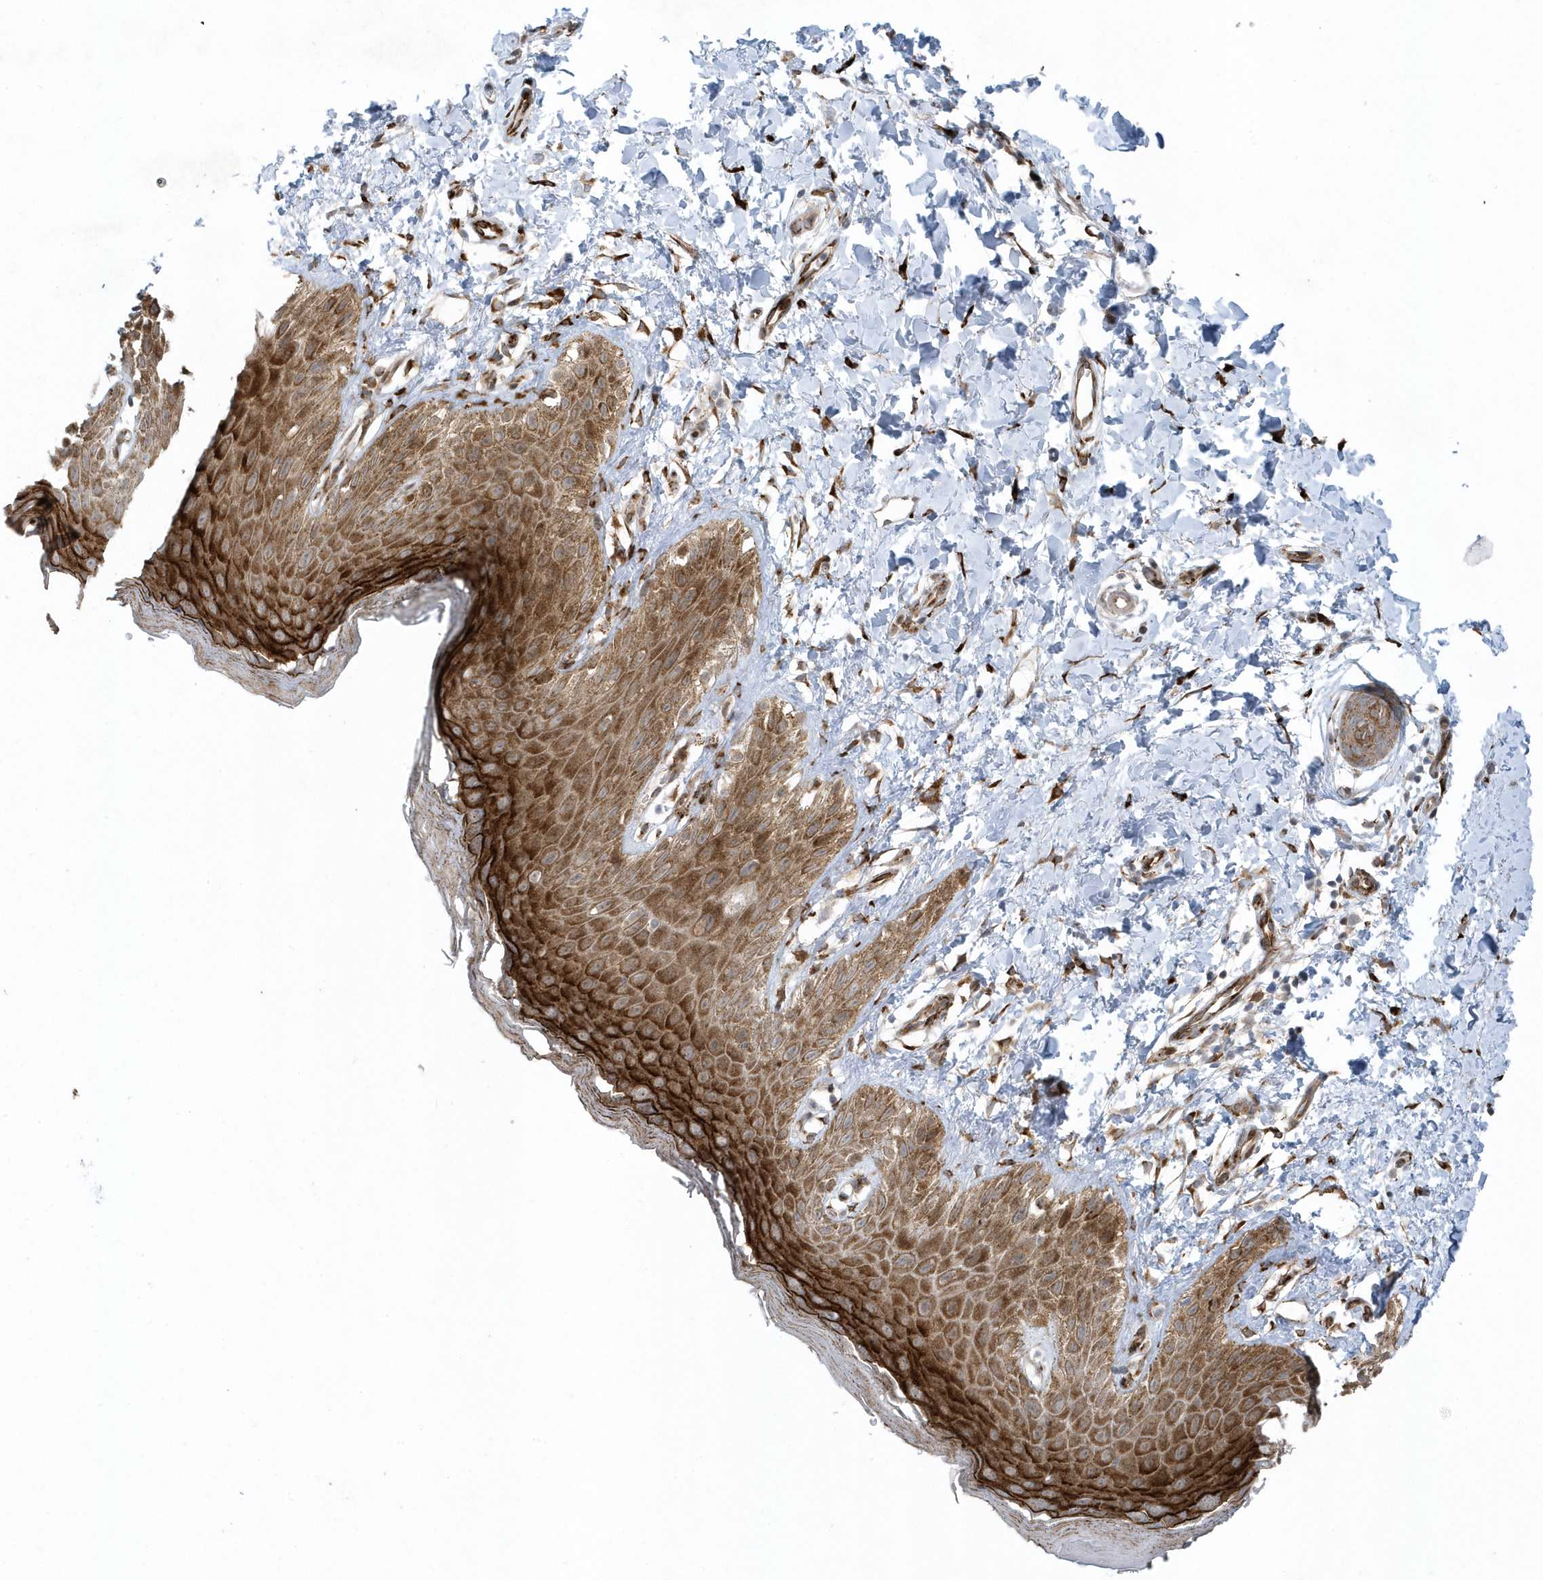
{"staining": {"intensity": "strong", "quantity": "25%-75%", "location": "cytoplasmic/membranous"}, "tissue": "skin", "cell_type": "Epidermal cells", "image_type": "normal", "snomed": [{"axis": "morphology", "description": "Normal tissue, NOS"}, {"axis": "topography", "description": "Anal"}], "caption": "Skin was stained to show a protein in brown. There is high levels of strong cytoplasmic/membranous staining in approximately 25%-75% of epidermal cells. The staining was performed using DAB, with brown indicating positive protein expression. Nuclei are stained blue with hematoxylin.", "gene": "FAM98A", "patient": {"sex": "male", "age": 44}}